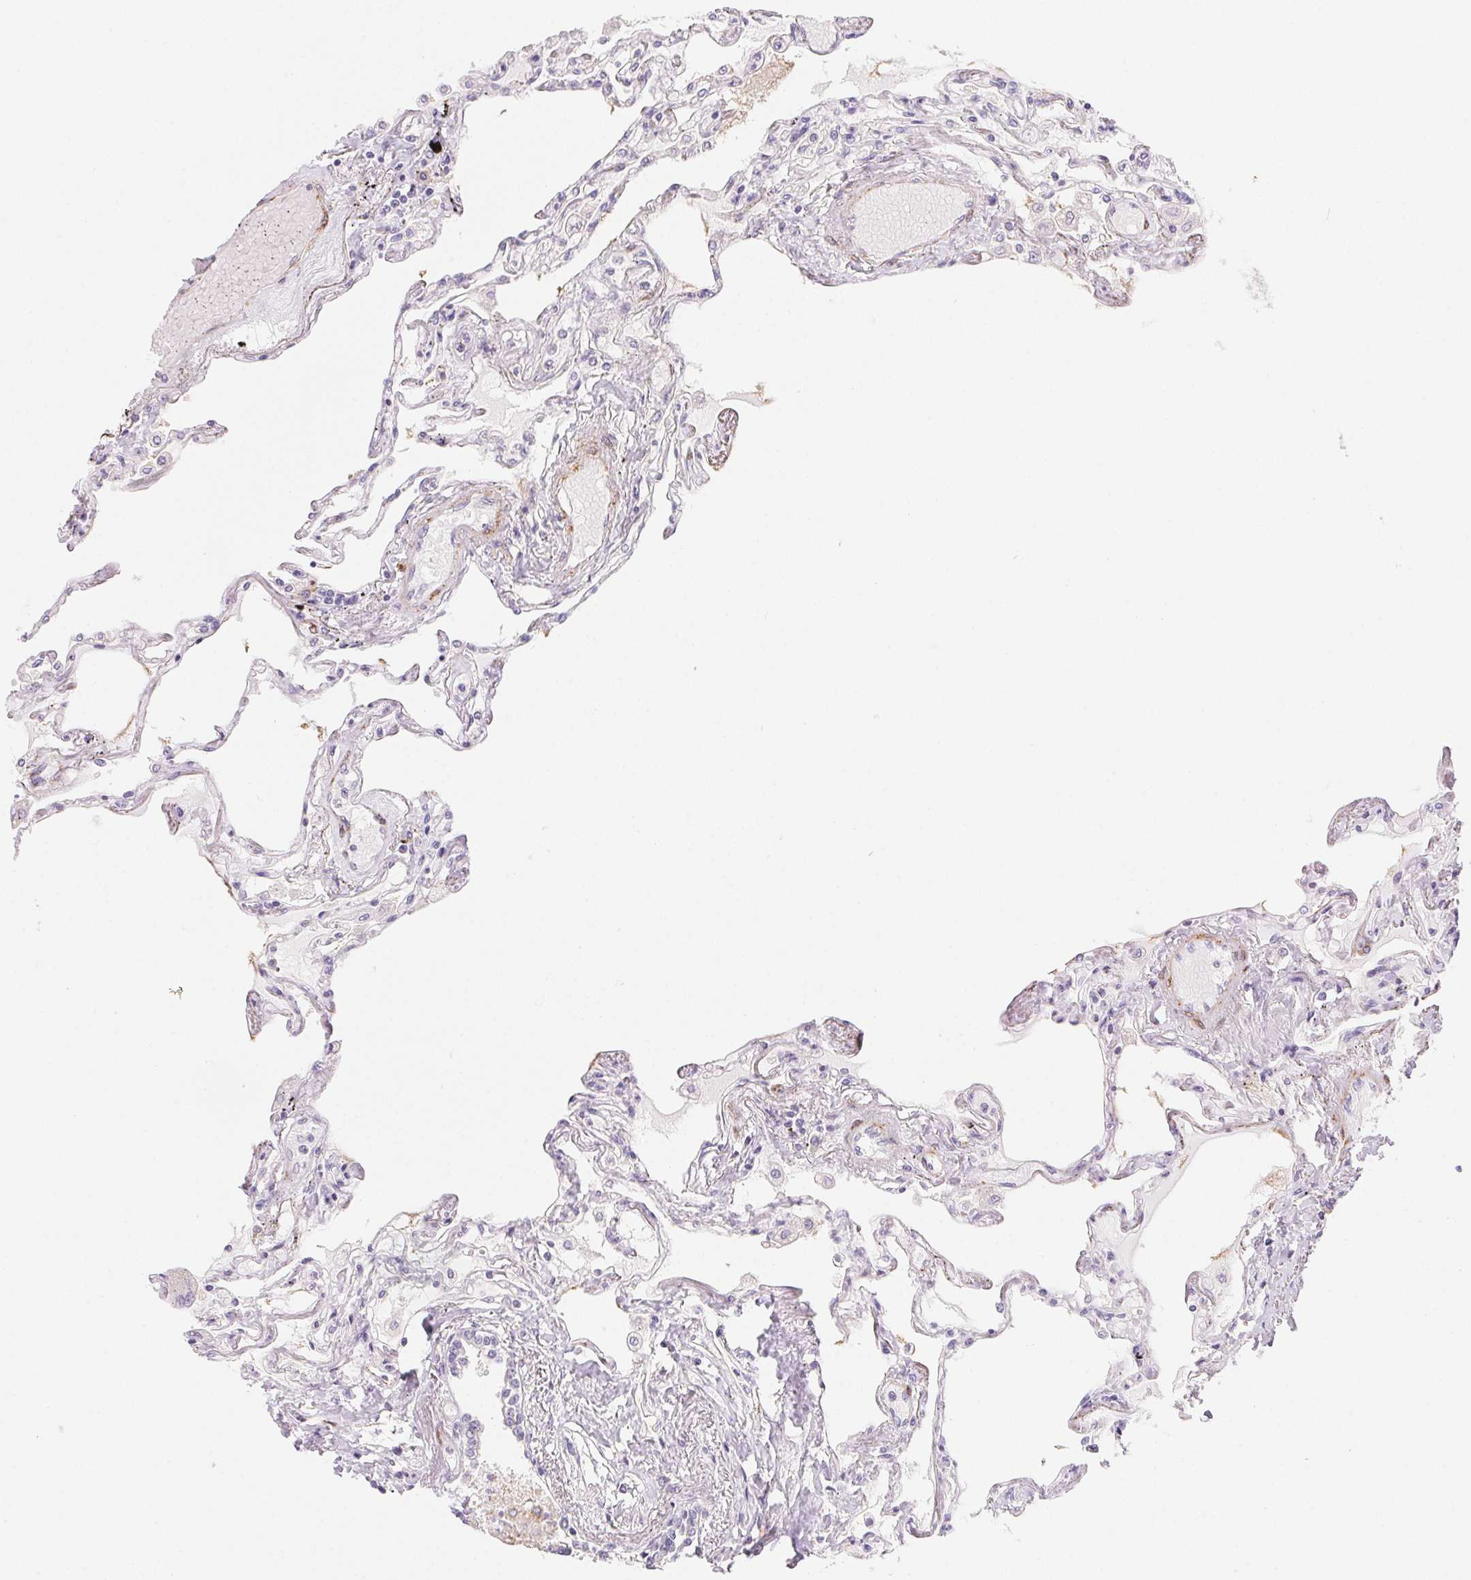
{"staining": {"intensity": "negative", "quantity": "none", "location": "none"}, "tissue": "lung", "cell_type": "Alveolar cells", "image_type": "normal", "snomed": [{"axis": "morphology", "description": "Normal tissue, NOS"}, {"axis": "morphology", "description": "Adenocarcinoma, NOS"}, {"axis": "topography", "description": "Cartilage tissue"}, {"axis": "topography", "description": "Lung"}], "caption": "A high-resolution micrograph shows immunohistochemistry (IHC) staining of normal lung, which exhibits no significant expression in alveolar cells. (DAB (3,3'-diaminobenzidine) IHC with hematoxylin counter stain).", "gene": "HRC", "patient": {"sex": "female", "age": 67}}